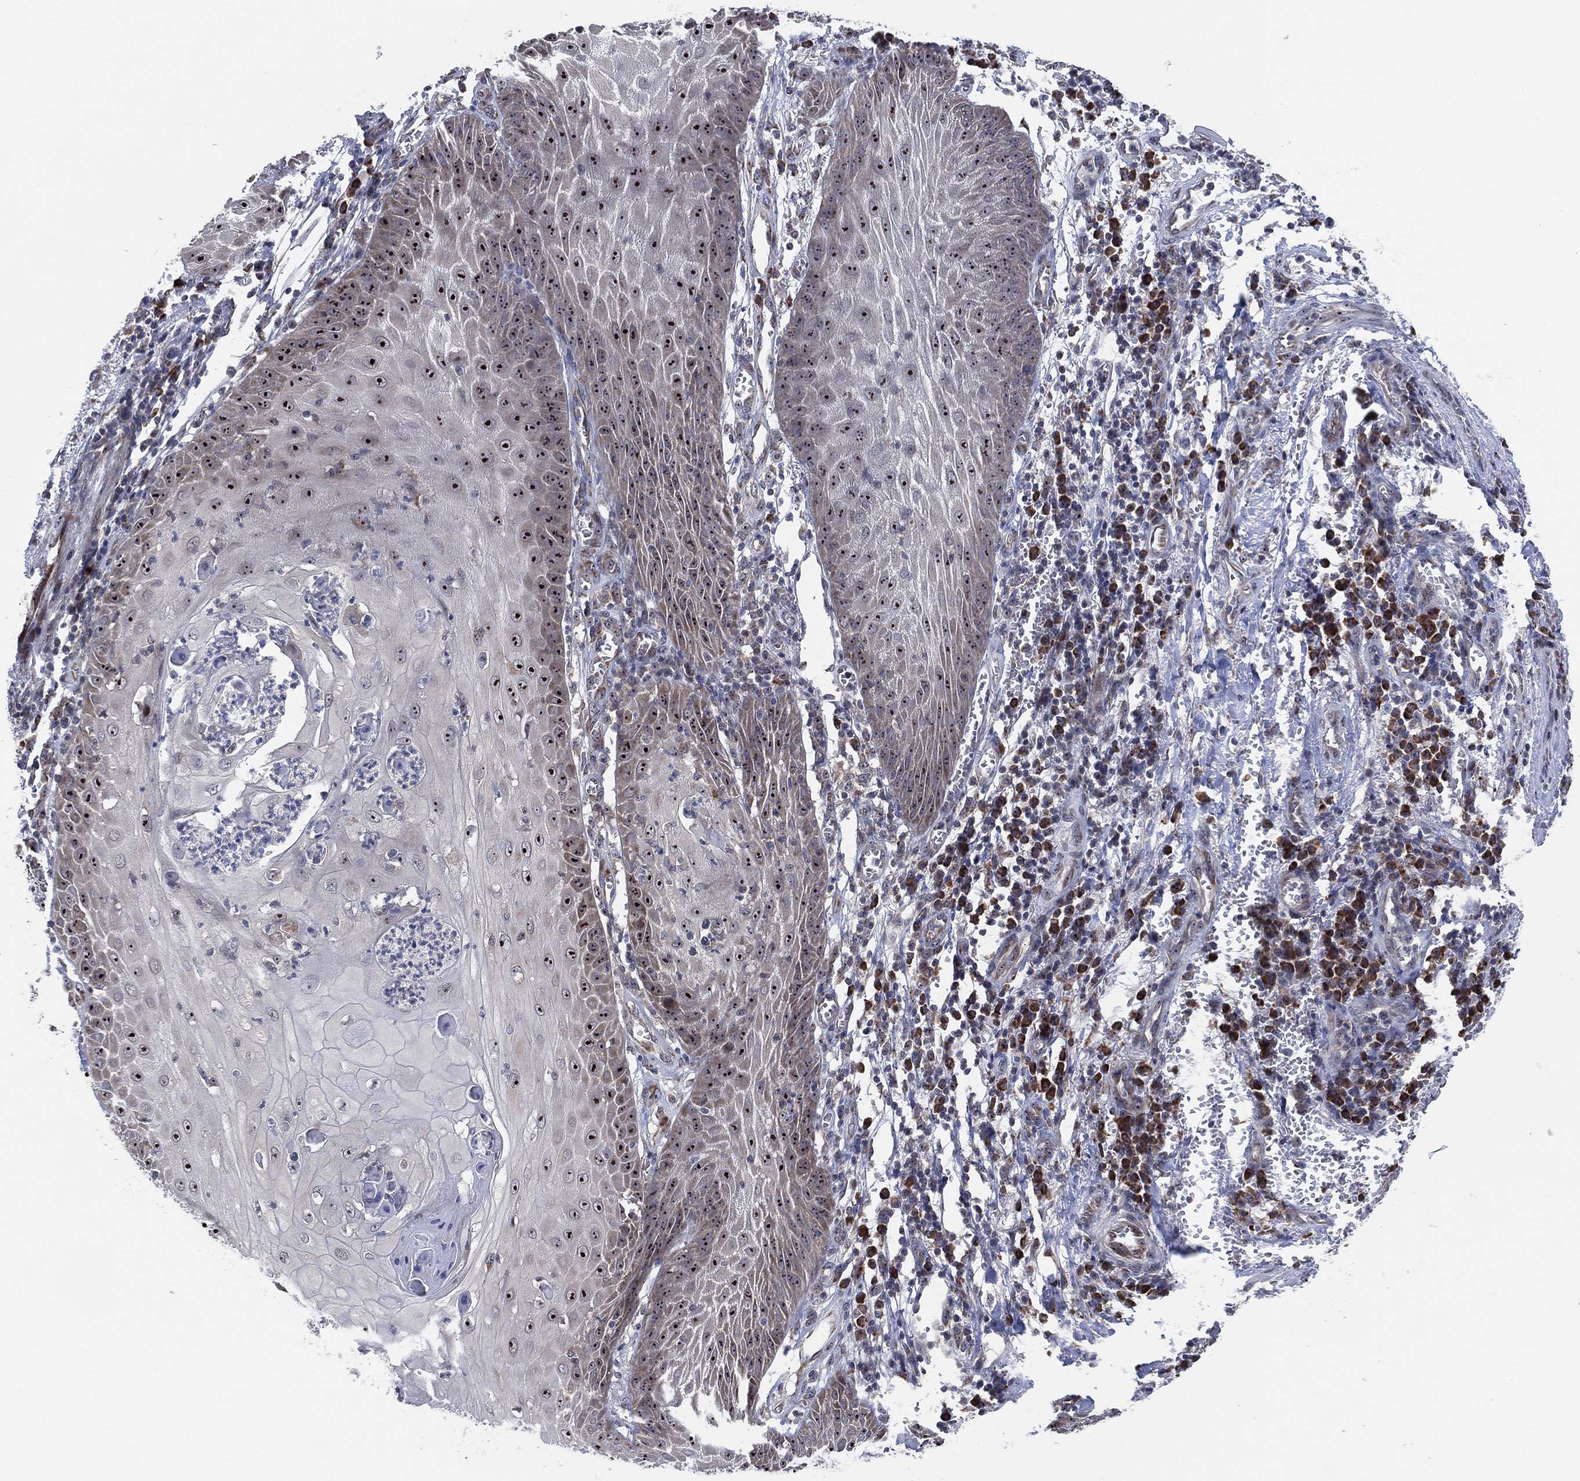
{"staining": {"intensity": "strong", "quantity": "<25%", "location": "nuclear"}, "tissue": "skin cancer", "cell_type": "Tumor cells", "image_type": "cancer", "snomed": [{"axis": "morphology", "description": "Squamous cell carcinoma, NOS"}, {"axis": "topography", "description": "Skin"}], "caption": "Protein staining exhibits strong nuclear staining in approximately <25% of tumor cells in skin squamous cell carcinoma.", "gene": "FAM104A", "patient": {"sex": "male", "age": 70}}